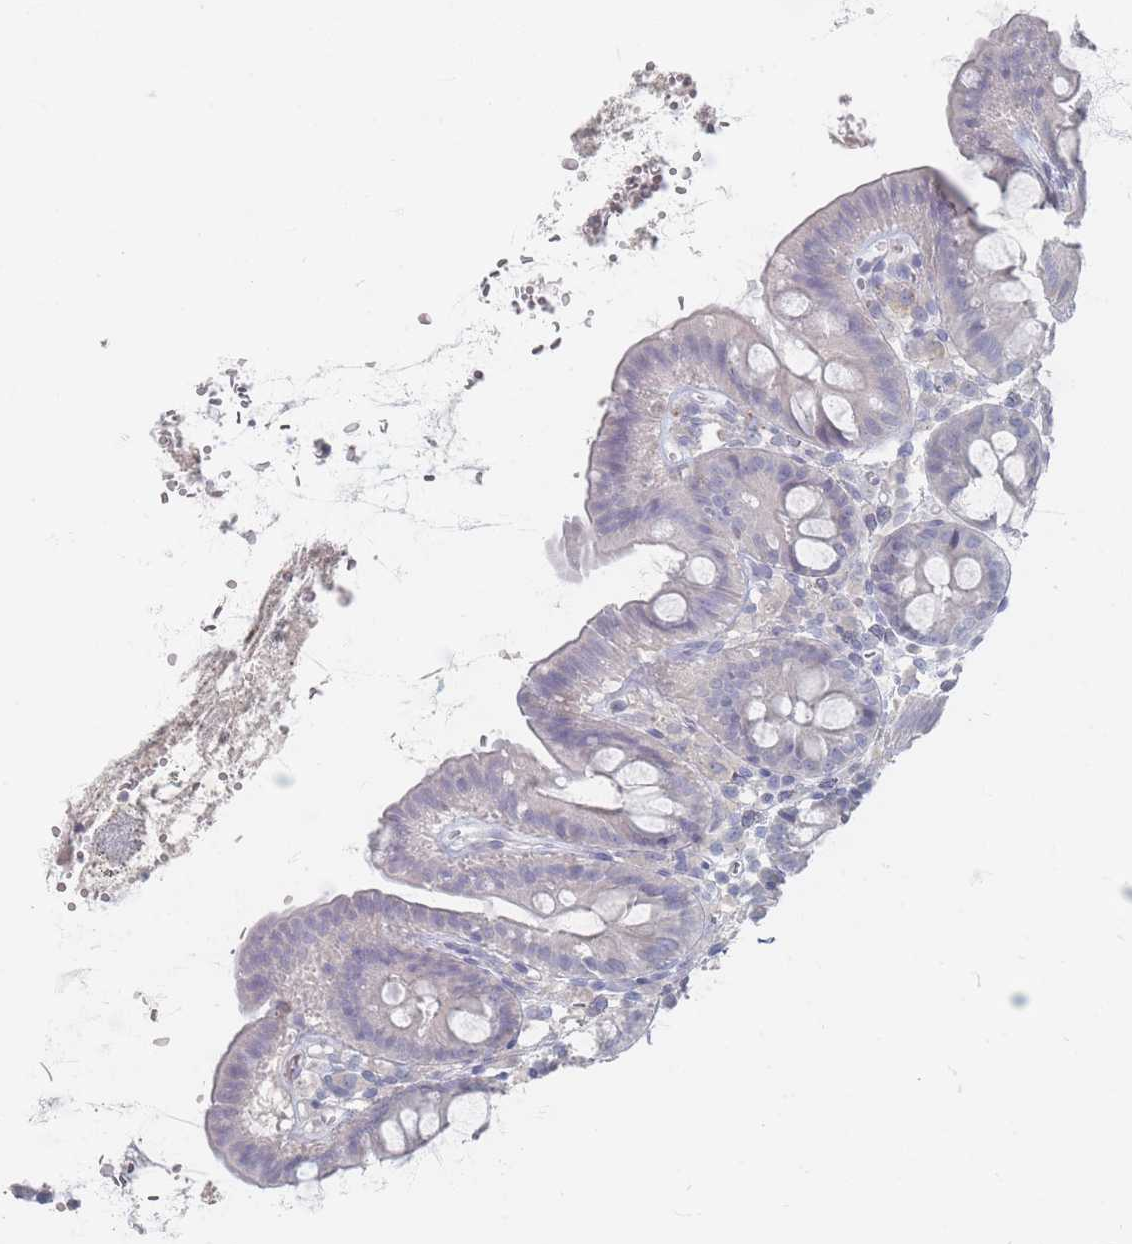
{"staining": {"intensity": "negative", "quantity": "none", "location": "none"}, "tissue": "colon", "cell_type": "Endothelial cells", "image_type": "normal", "snomed": [{"axis": "morphology", "description": "Normal tissue, NOS"}, {"axis": "topography", "description": "Colon"}], "caption": "This image is of normal colon stained with immunohistochemistry to label a protein in brown with the nuclei are counter-stained blue. There is no positivity in endothelial cells. (Brightfield microscopy of DAB (3,3'-diaminobenzidine) immunohistochemistry at high magnification).", "gene": "CD37", "patient": {"sex": "male", "age": 75}}